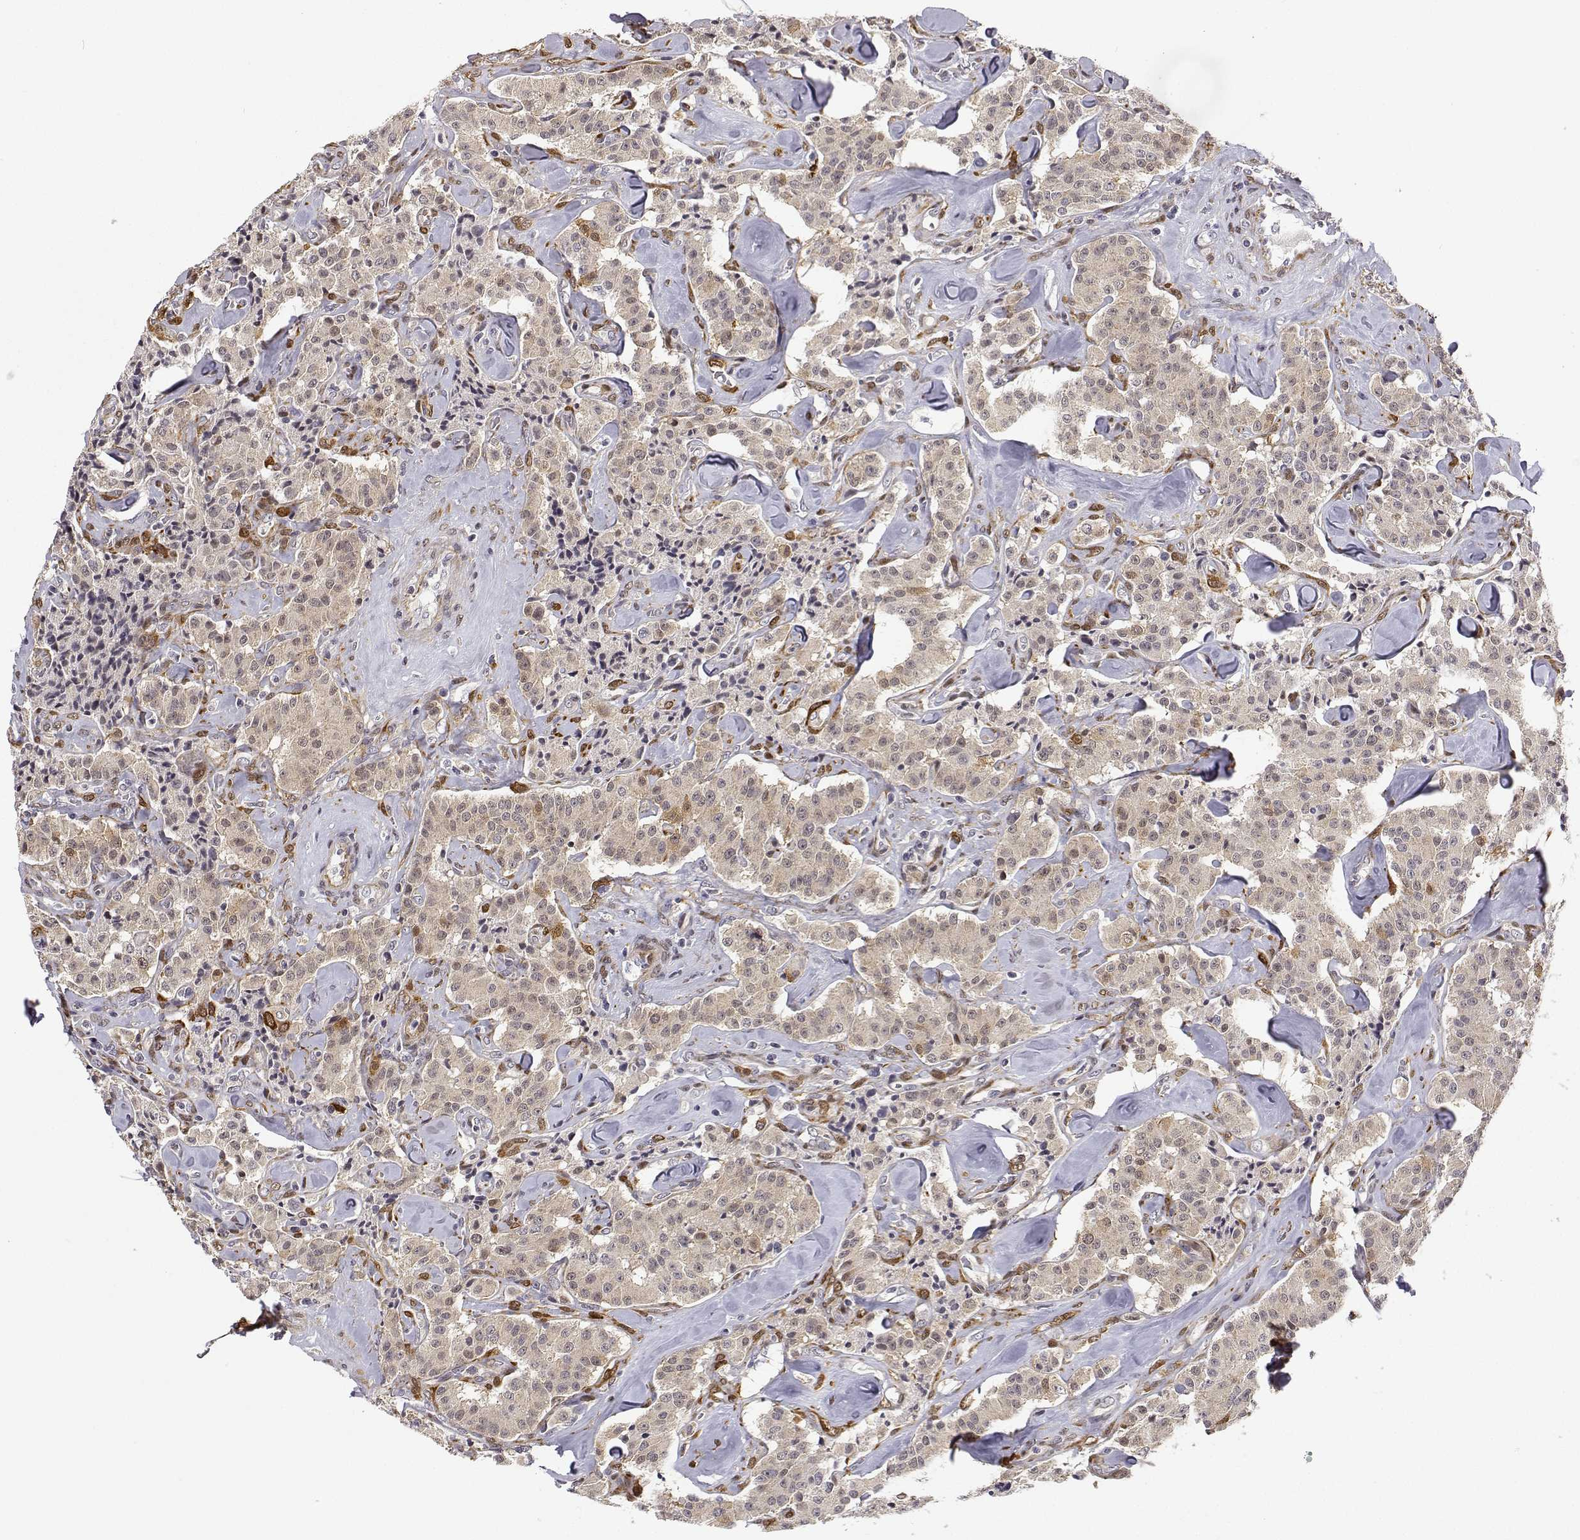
{"staining": {"intensity": "weak", "quantity": "<25%", "location": "cytoplasmic/membranous,nuclear"}, "tissue": "carcinoid", "cell_type": "Tumor cells", "image_type": "cancer", "snomed": [{"axis": "morphology", "description": "Carcinoid, malignant, NOS"}, {"axis": "topography", "description": "Pancreas"}], "caption": "Tumor cells show no significant expression in carcinoid. (Stains: DAB immunohistochemistry with hematoxylin counter stain, Microscopy: brightfield microscopy at high magnification).", "gene": "PHGDH", "patient": {"sex": "male", "age": 41}}